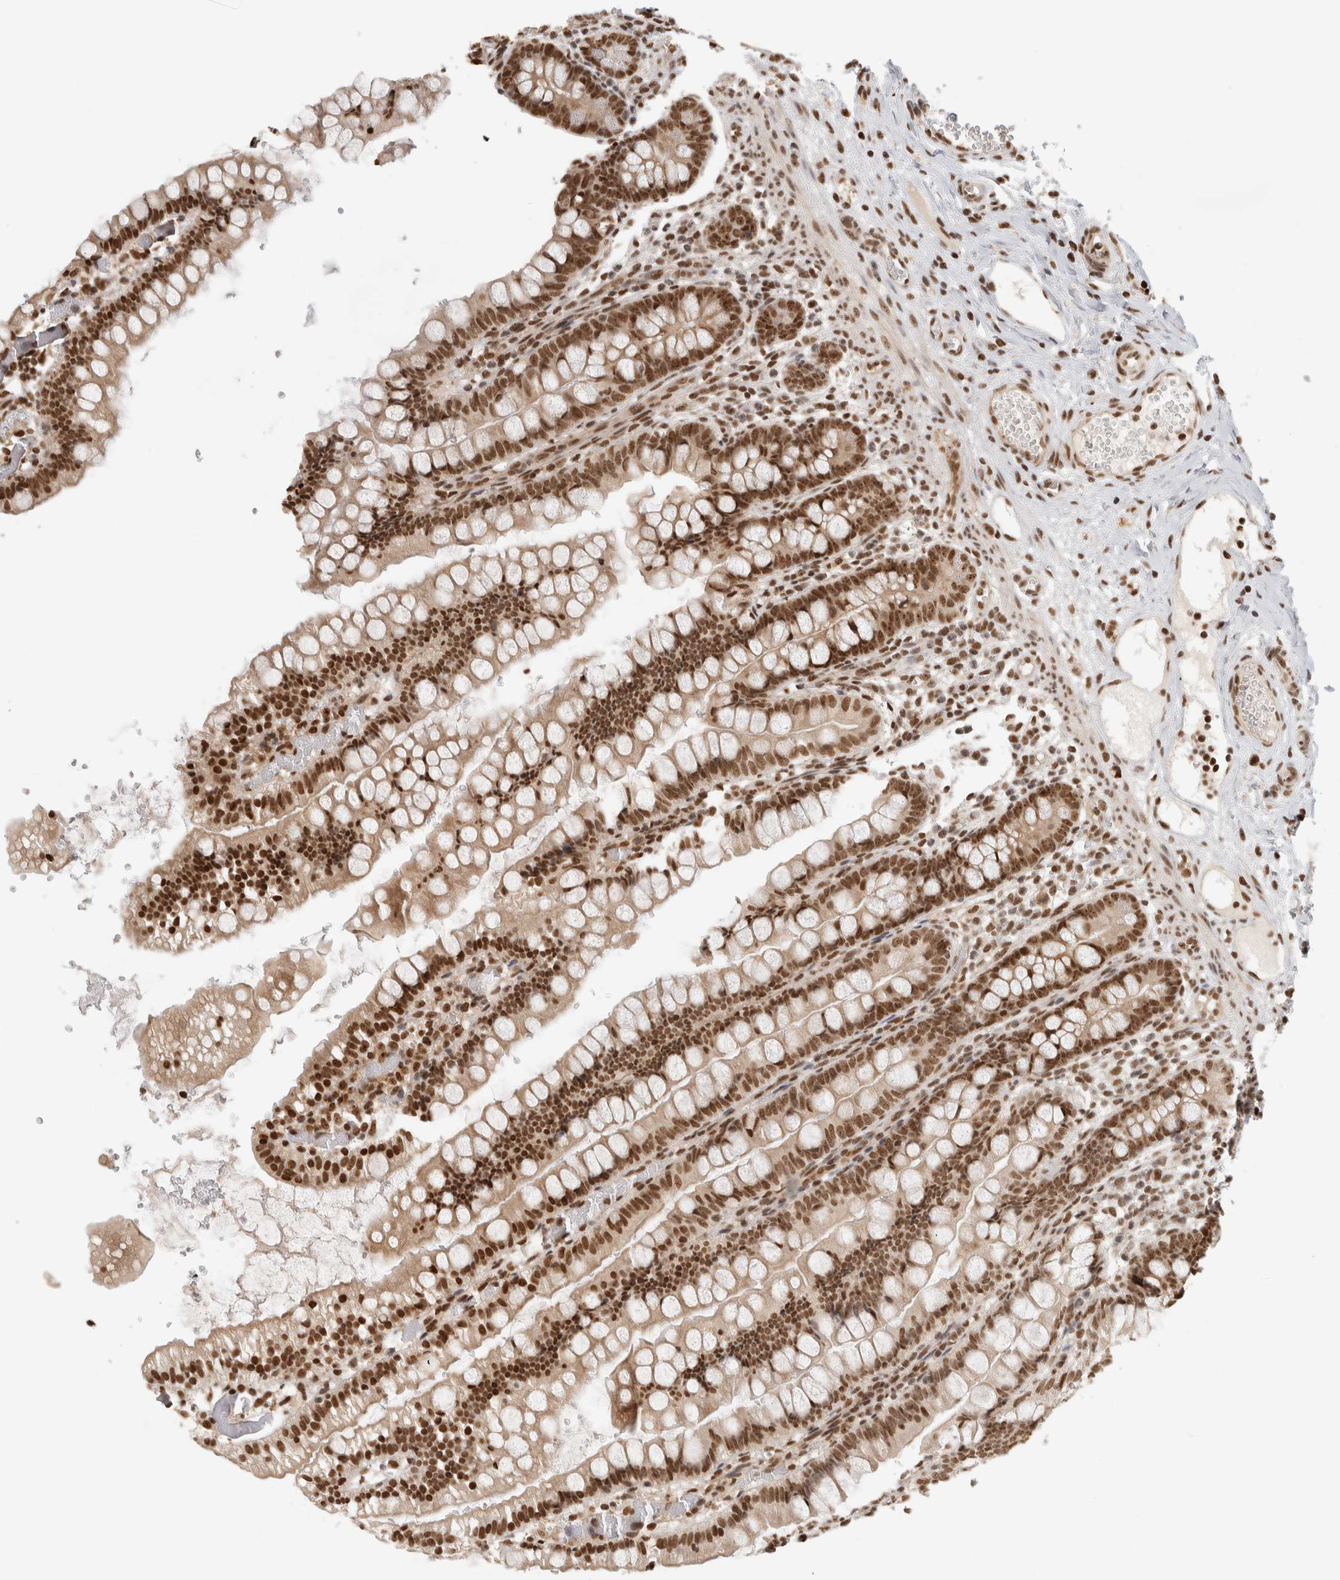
{"staining": {"intensity": "strong", "quantity": ">75%", "location": "nuclear"}, "tissue": "small intestine", "cell_type": "Glandular cells", "image_type": "normal", "snomed": [{"axis": "morphology", "description": "Normal tissue, NOS"}, {"axis": "morphology", "description": "Developmental malformation"}, {"axis": "topography", "description": "Small intestine"}], "caption": "Protein staining demonstrates strong nuclear staining in approximately >75% of glandular cells in unremarkable small intestine.", "gene": "EBNA1BP2", "patient": {"sex": "male"}}